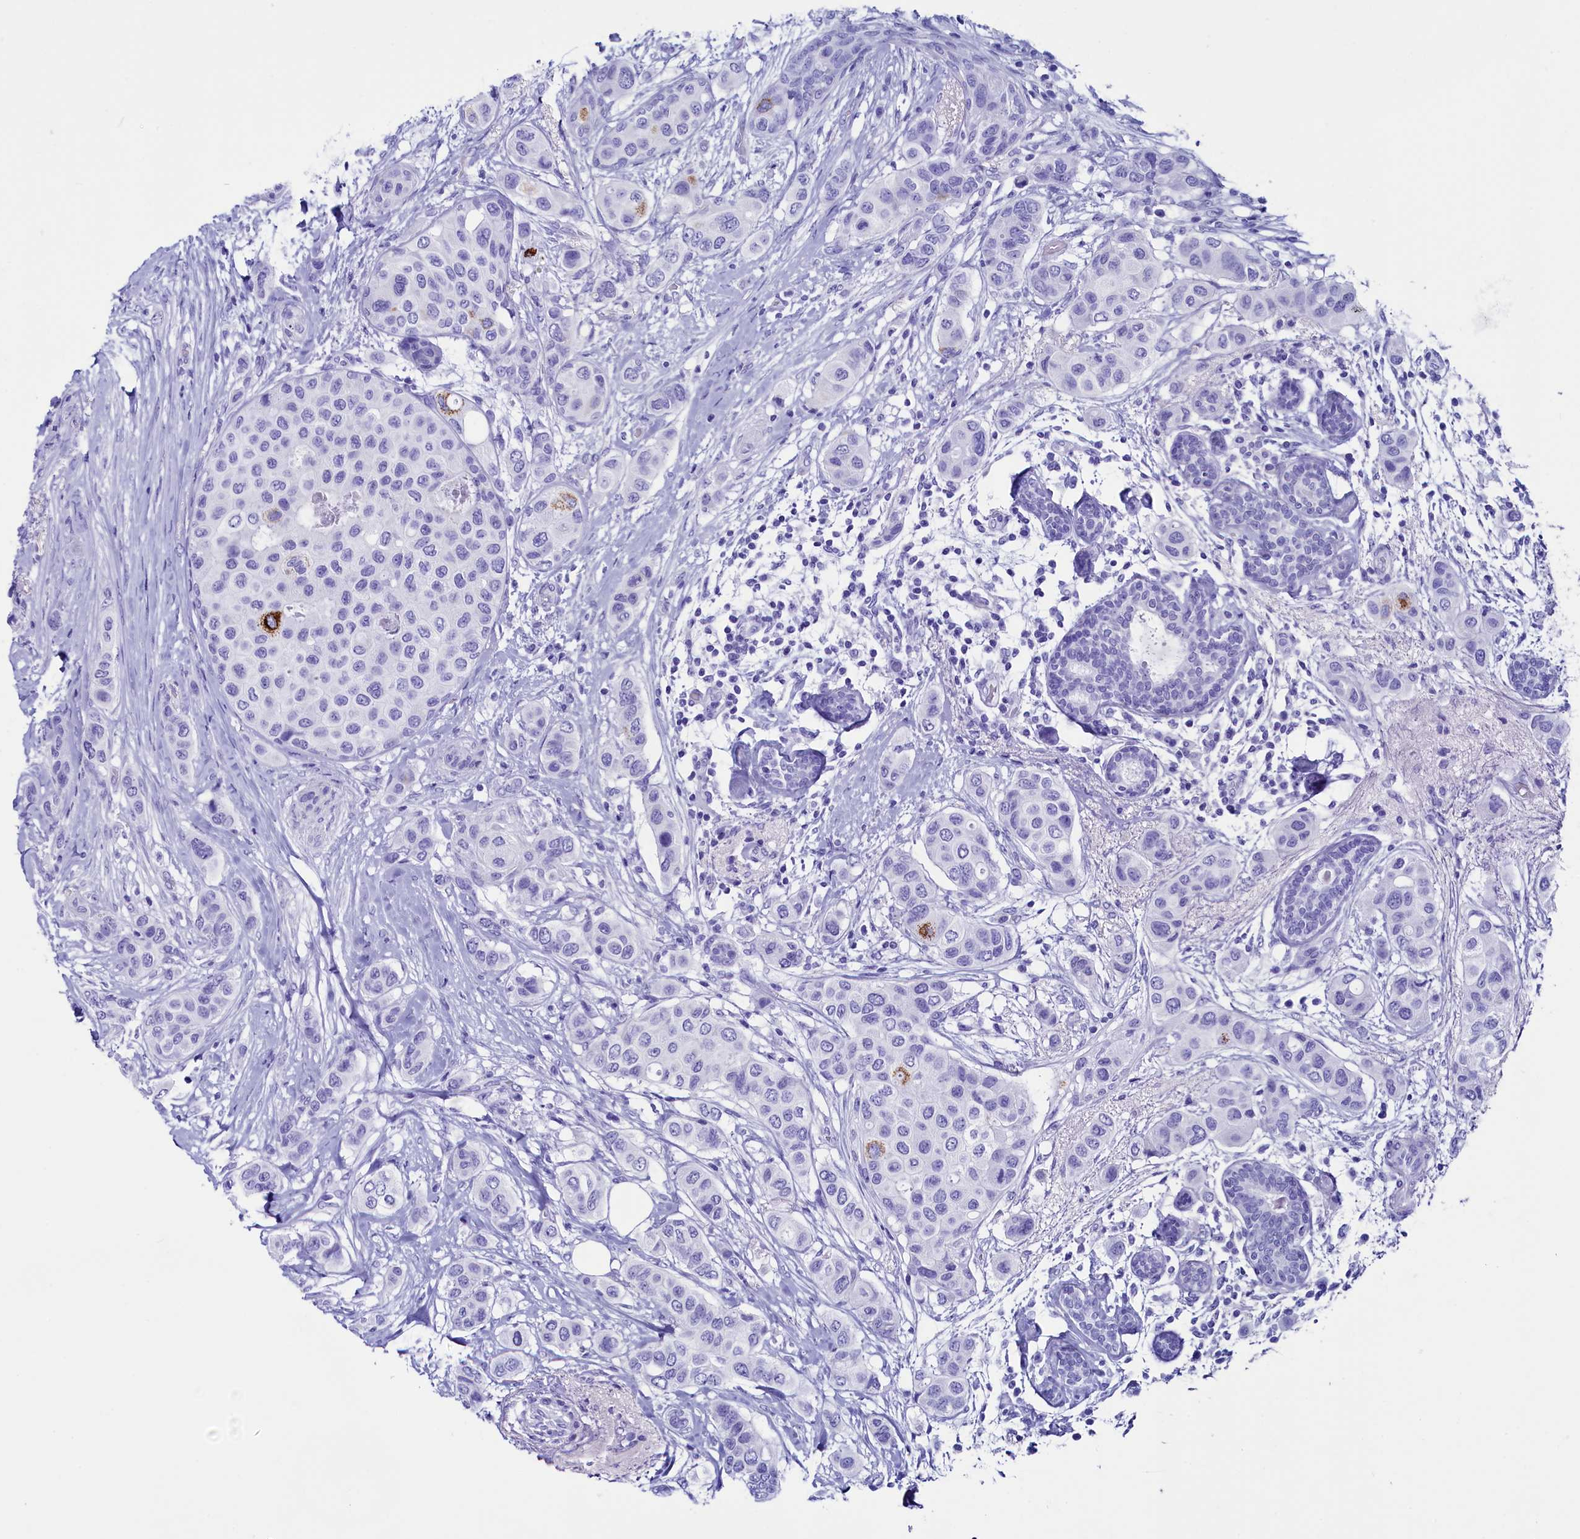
{"staining": {"intensity": "negative", "quantity": "none", "location": "none"}, "tissue": "breast cancer", "cell_type": "Tumor cells", "image_type": "cancer", "snomed": [{"axis": "morphology", "description": "Lobular carcinoma"}, {"axis": "topography", "description": "Breast"}], "caption": "Breast lobular carcinoma was stained to show a protein in brown. There is no significant staining in tumor cells.", "gene": "ANKRD29", "patient": {"sex": "female", "age": 51}}